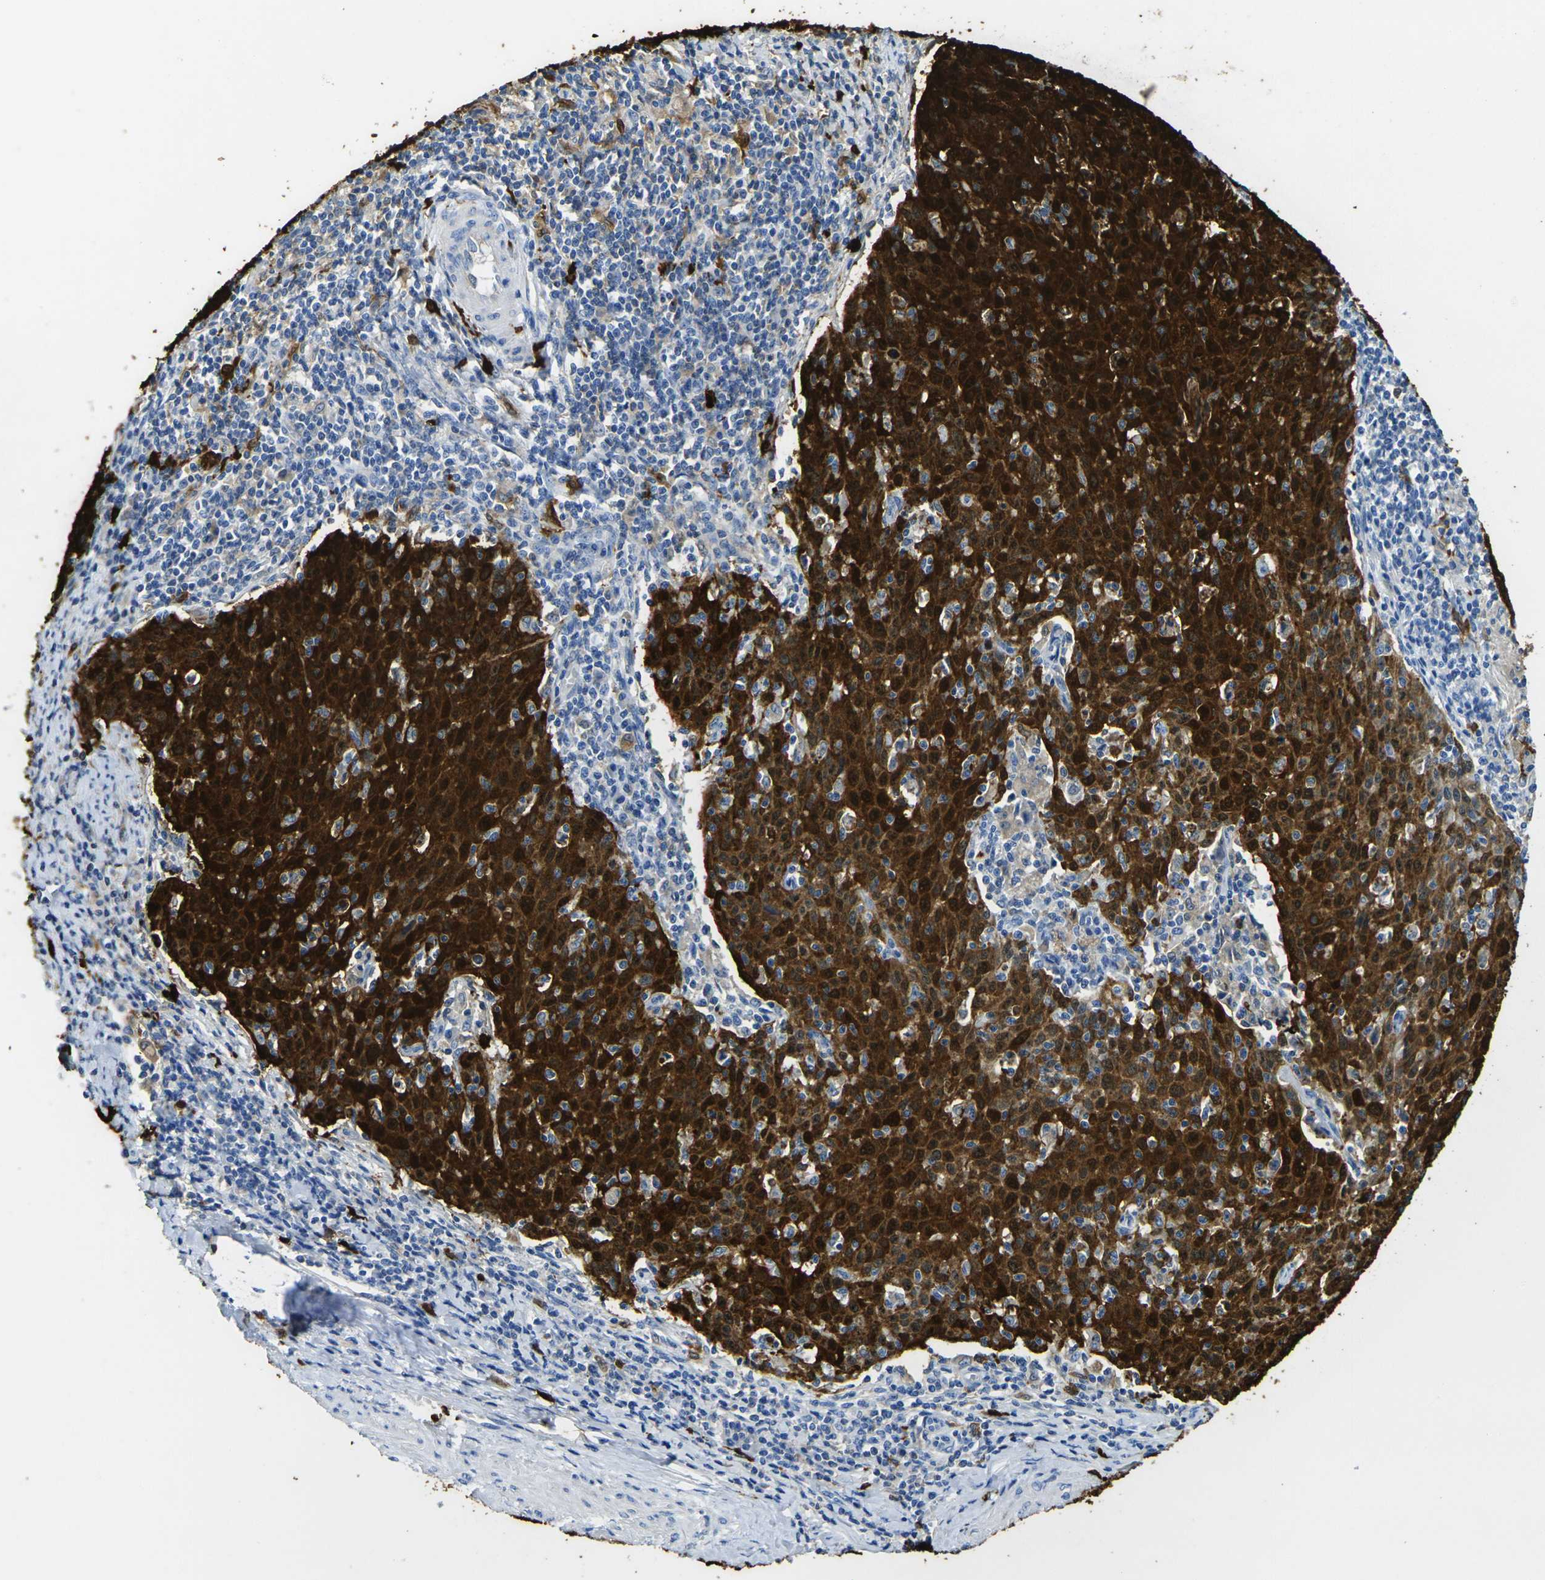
{"staining": {"intensity": "strong", "quantity": ">75%", "location": "cytoplasmic/membranous,nuclear"}, "tissue": "cervical cancer", "cell_type": "Tumor cells", "image_type": "cancer", "snomed": [{"axis": "morphology", "description": "Squamous cell carcinoma, NOS"}, {"axis": "topography", "description": "Cervix"}], "caption": "Squamous cell carcinoma (cervical) stained with DAB IHC displays high levels of strong cytoplasmic/membranous and nuclear expression in about >75% of tumor cells. (IHC, brightfield microscopy, high magnification).", "gene": "S100A9", "patient": {"sex": "female", "age": 38}}